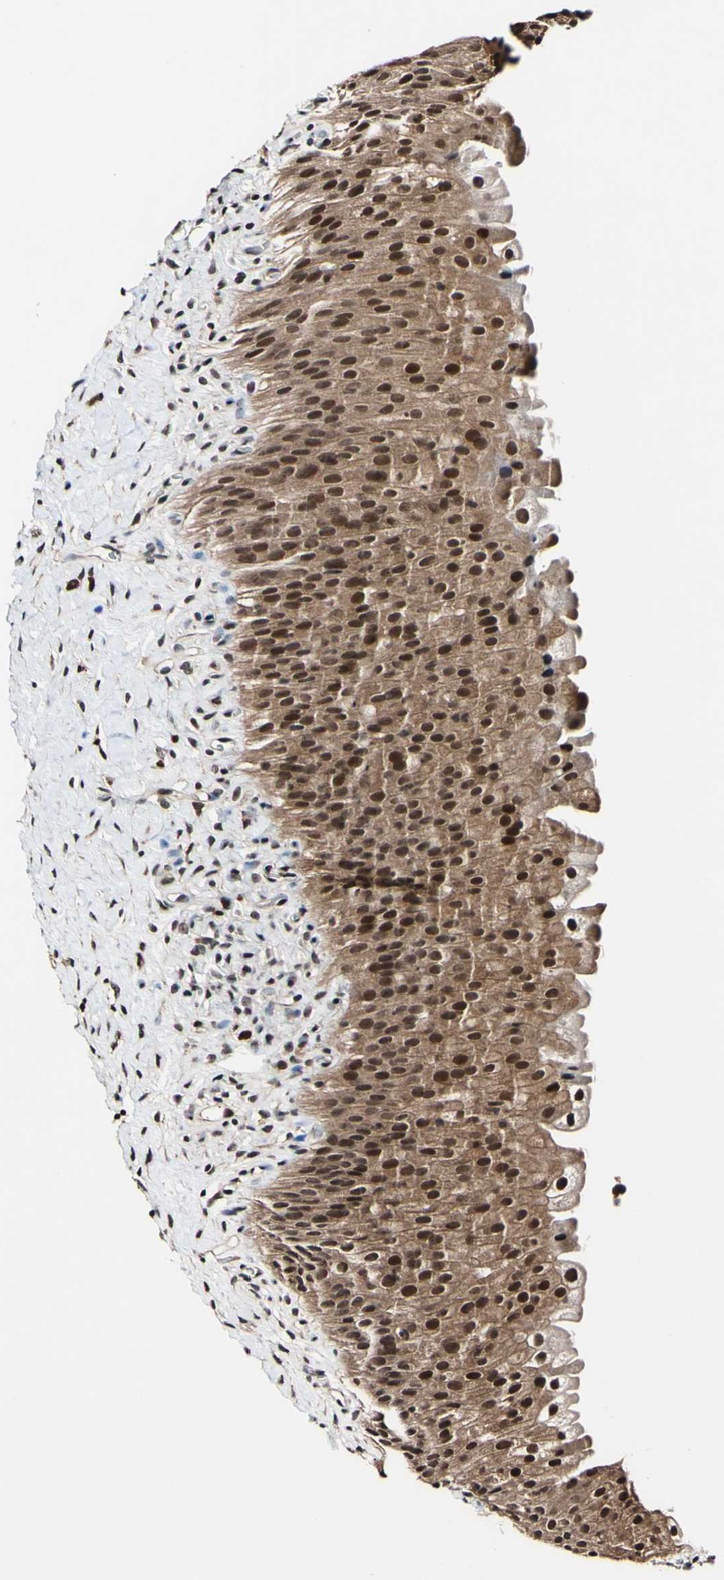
{"staining": {"intensity": "moderate", "quantity": ">75%", "location": "cytoplasmic/membranous,nuclear"}, "tissue": "urinary bladder", "cell_type": "Urothelial cells", "image_type": "normal", "snomed": [{"axis": "morphology", "description": "Normal tissue, NOS"}, {"axis": "morphology", "description": "Urothelial carcinoma, High grade"}, {"axis": "topography", "description": "Urinary bladder"}], "caption": "A high-resolution micrograph shows IHC staining of benign urinary bladder, which displays moderate cytoplasmic/membranous,nuclear positivity in about >75% of urothelial cells. Nuclei are stained in blue.", "gene": "PSMD10", "patient": {"sex": "male", "age": 46}}